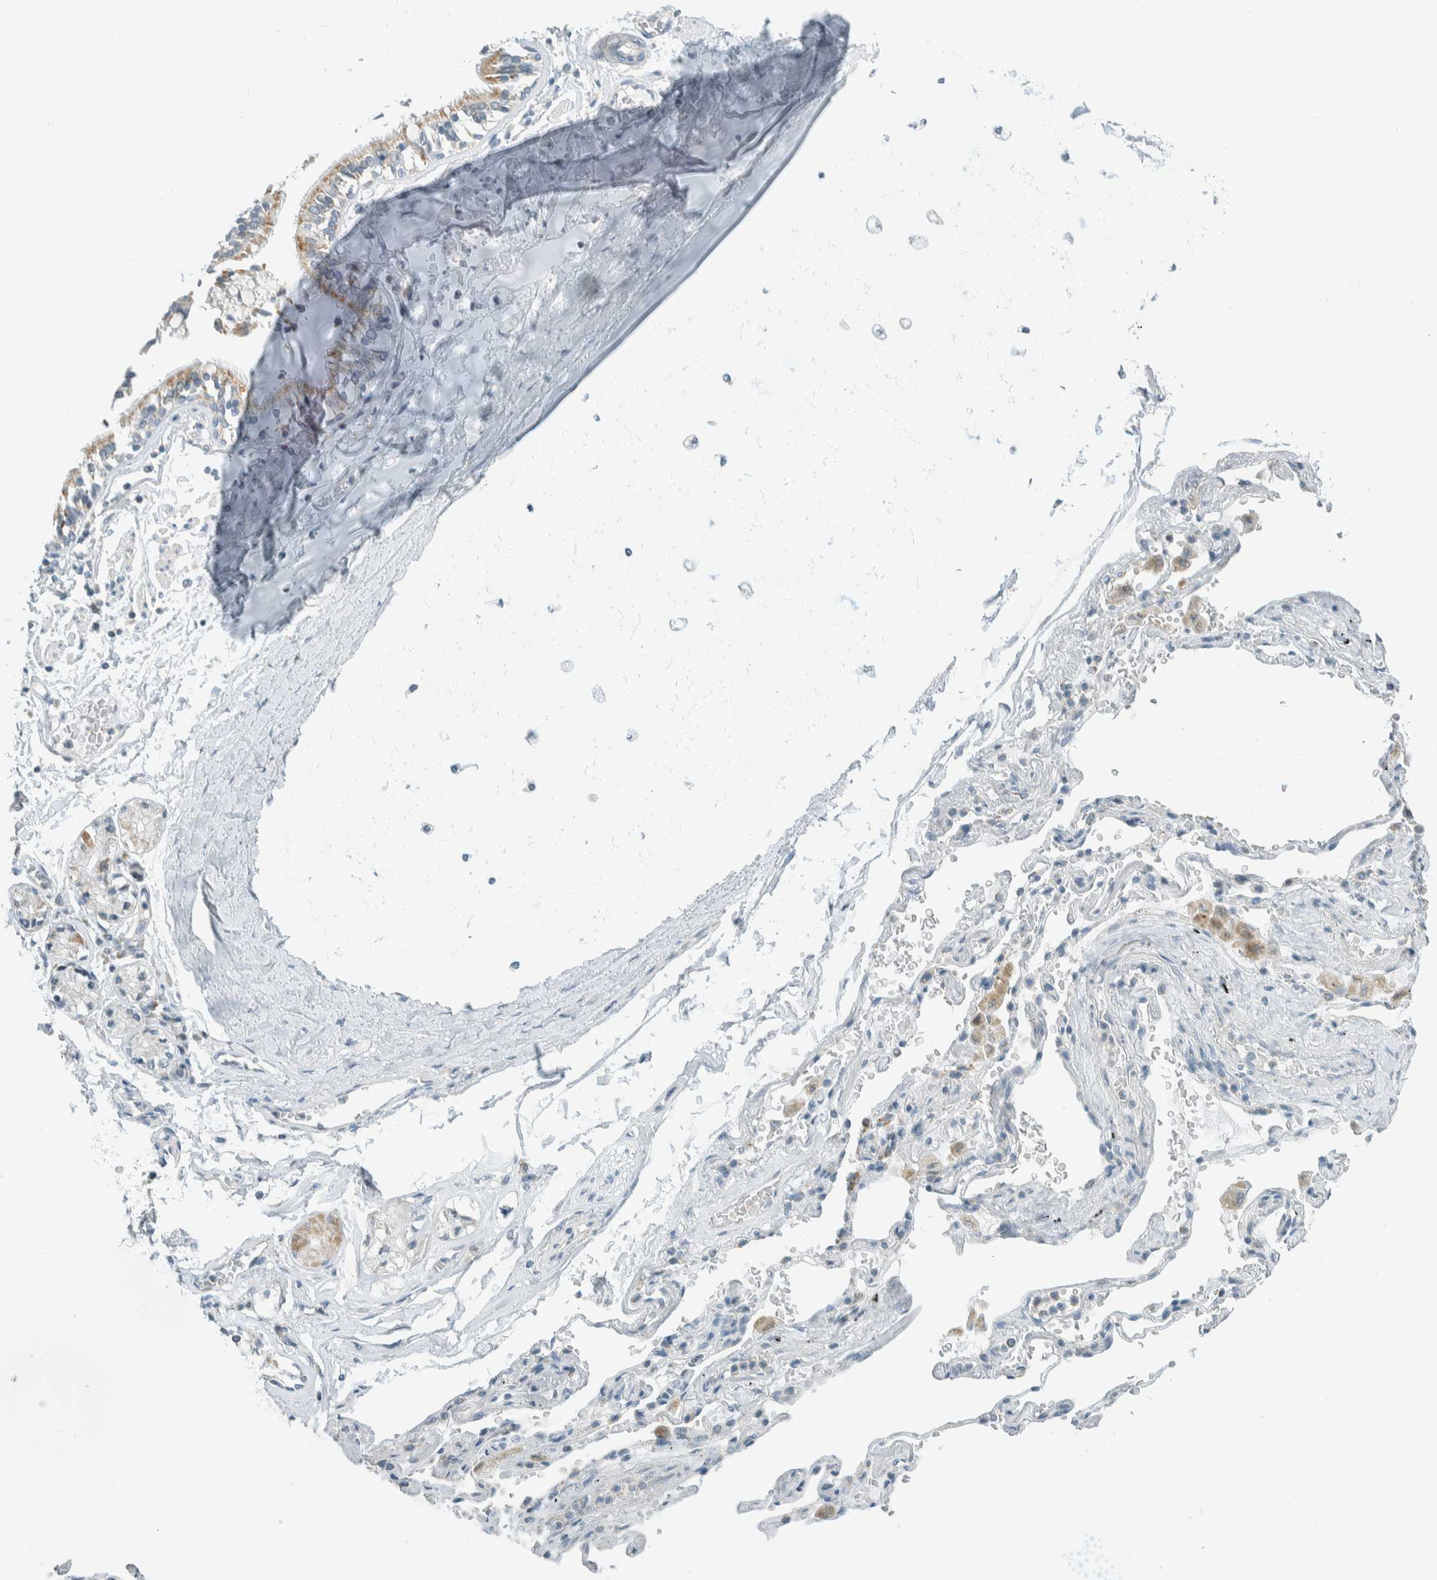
{"staining": {"intensity": "negative", "quantity": "none", "location": "none"}, "tissue": "adipose tissue", "cell_type": "Adipocytes", "image_type": "normal", "snomed": [{"axis": "morphology", "description": "Normal tissue, NOS"}, {"axis": "topography", "description": "Cartilage tissue"}, {"axis": "topography", "description": "Lung"}], "caption": "Immunohistochemistry (IHC) of benign adipose tissue demonstrates no expression in adipocytes.", "gene": "AARSD1", "patient": {"sex": "female", "age": 77}}